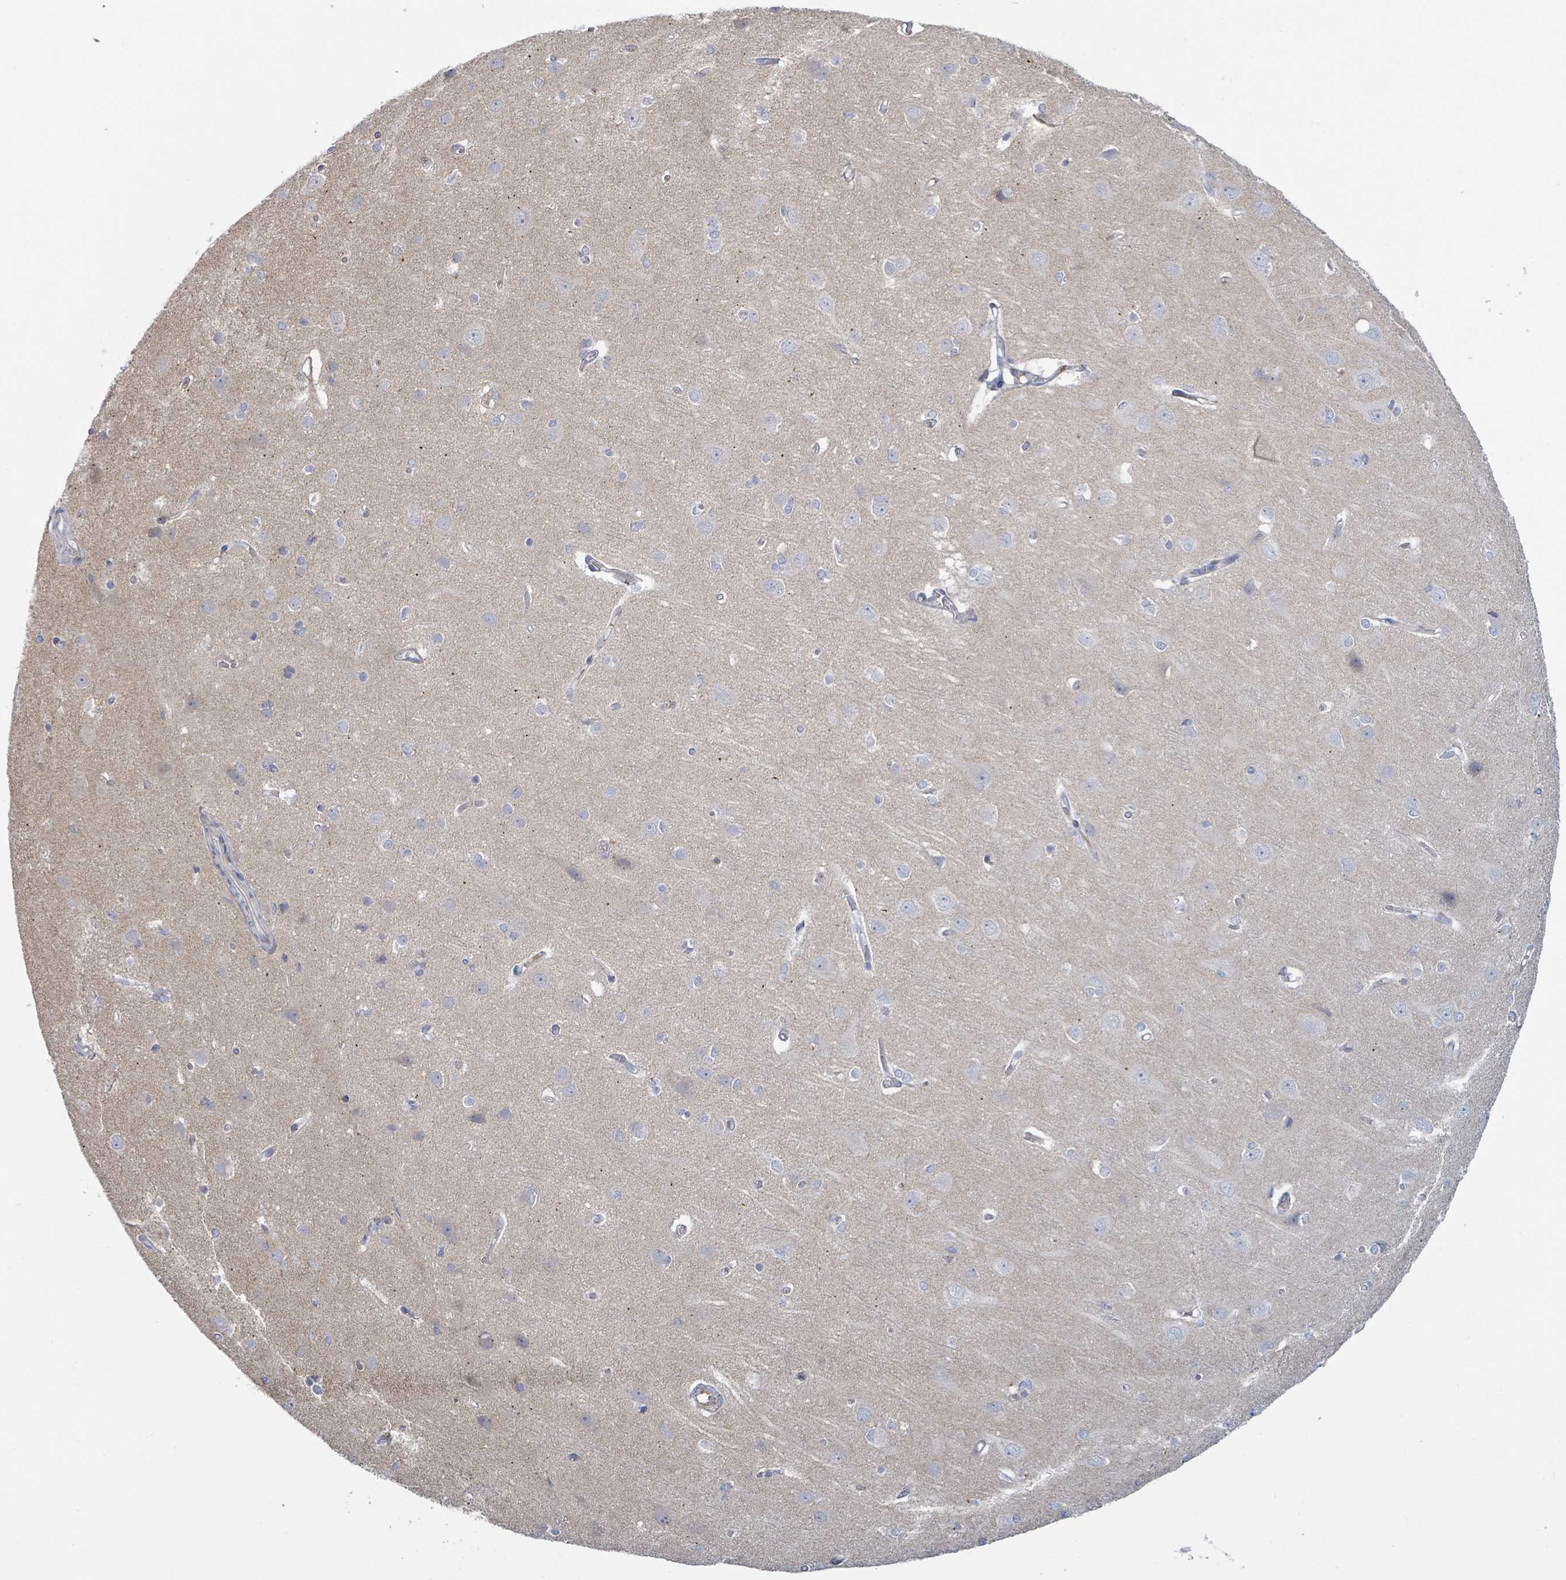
{"staining": {"intensity": "negative", "quantity": "none", "location": "none"}, "tissue": "cerebral cortex", "cell_type": "Endothelial cells", "image_type": "normal", "snomed": [{"axis": "morphology", "description": "Normal tissue, NOS"}, {"axis": "topography", "description": "Cerebral cortex"}], "caption": "Immunohistochemistry histopathology image of benign cerebral cortex: human cerebral cortex stained with DAB exhibits no significant protein expression in endothelial cells.", "gene": "COL5A3", "patient": {"sex": "male", "age": 37}}